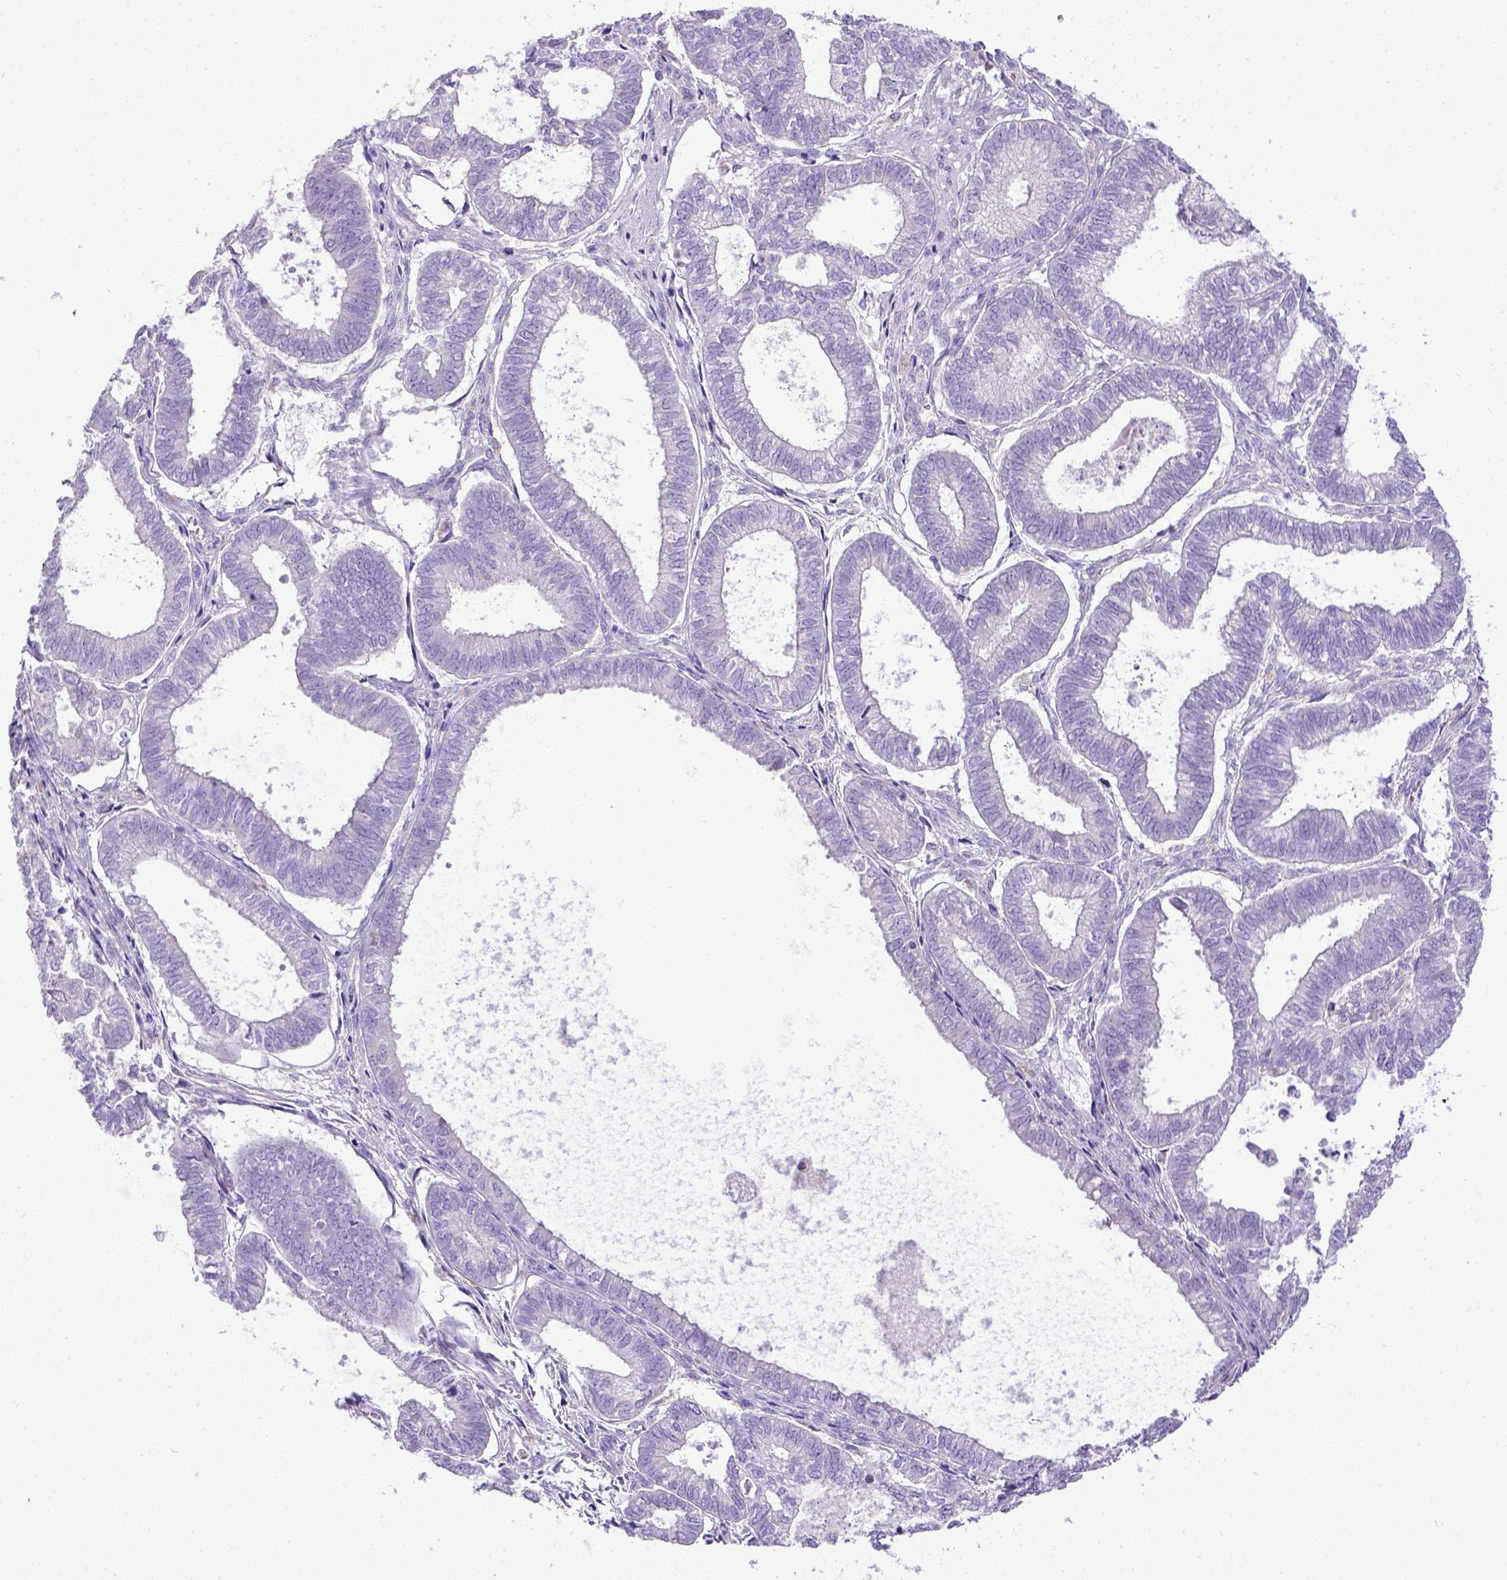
{"staining": {"intensity": "negative", "quantity": "none", "location": "none"}, "tissue": "ovarian cancer", "cell_type": "Tumor cells", "image_type": "cancer", "snomed": [{"axis": "morphology", "description": "Carcinoma, endometroid"}, {"axis": "topography", "description": "Ovary"}], "caption": "Tumor cells show no significant positivity in ovarian cancer (endometroid carcinoma).", "gene": "SPEF1", "patient": {"sex": "female", "age": 64}}